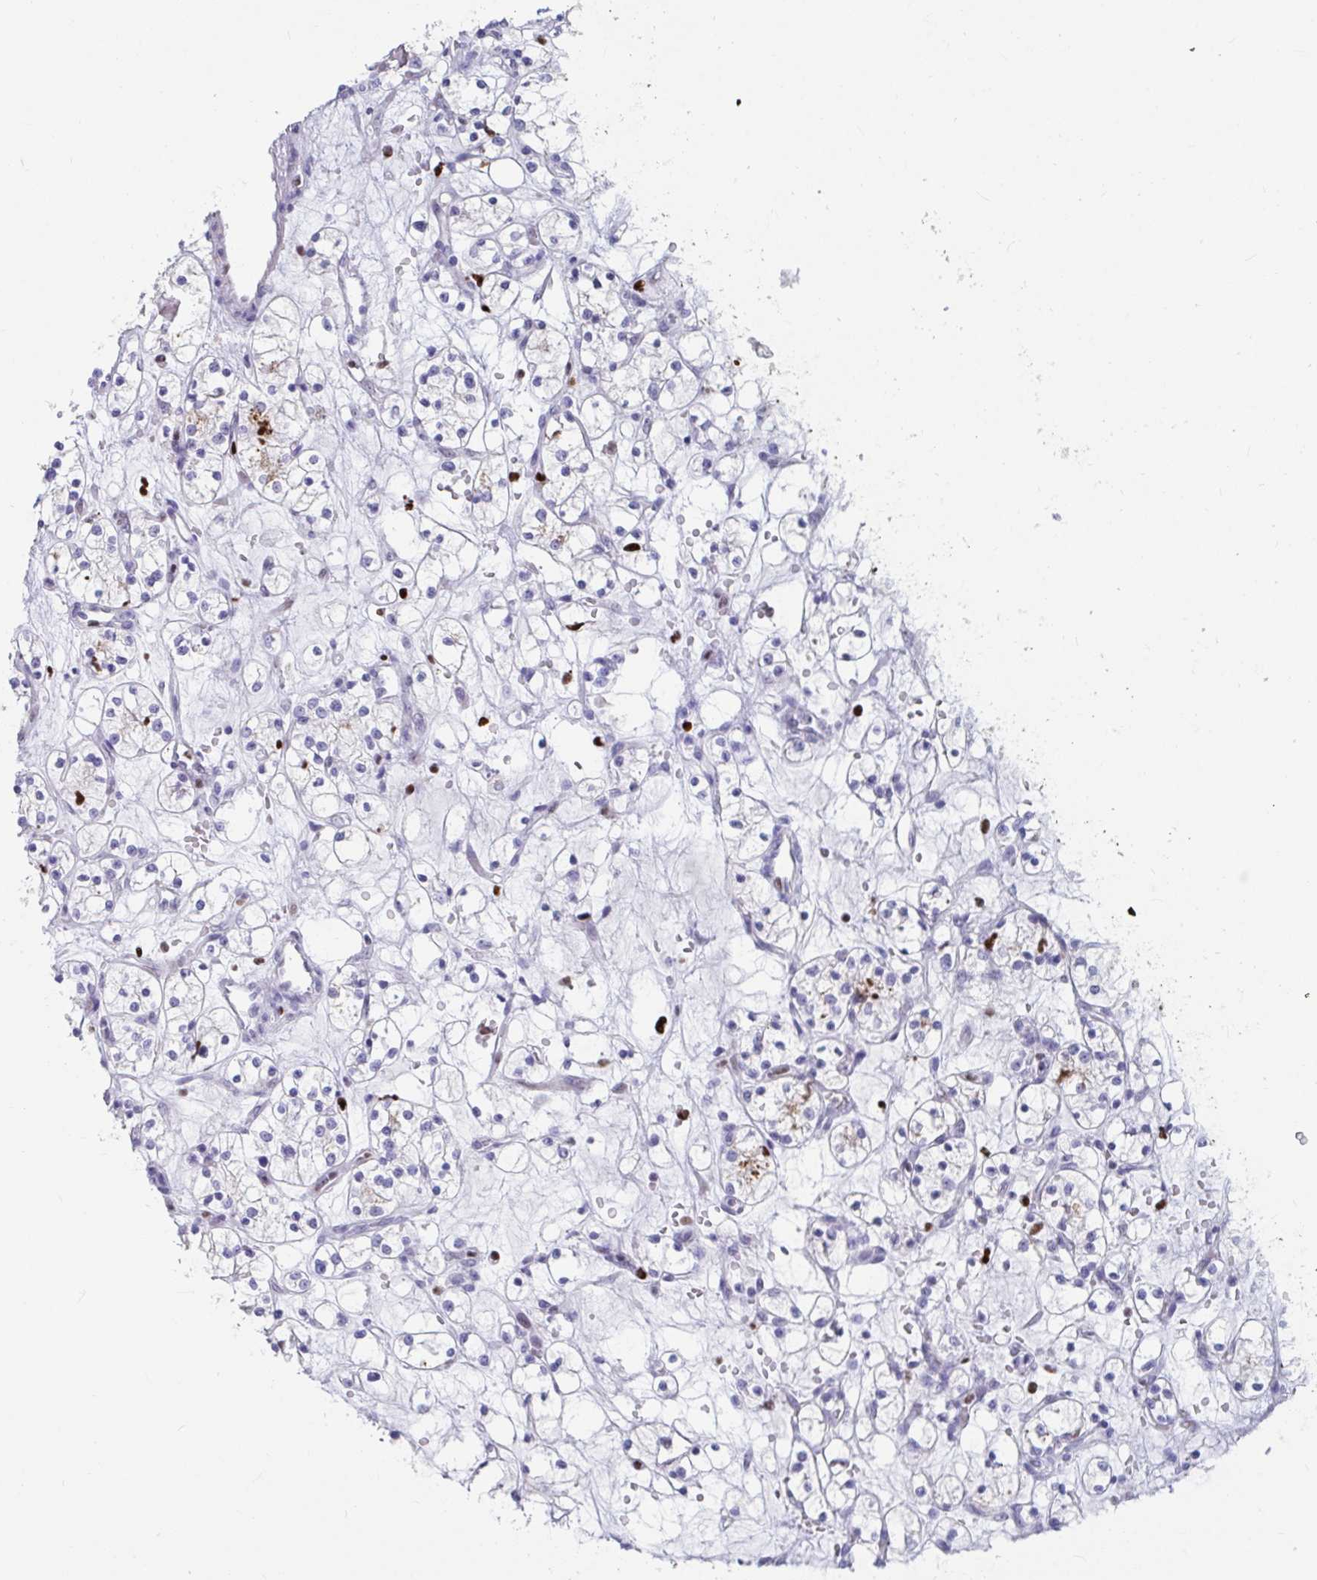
{"staining": {"intensity": "negative", "quantity": "none", "location": "none"}, "tissue": "renal cancer", "cell_type": "Tumor cells", "image_type": "cancer", "snomed": [{"axis": "morphology", "description": "Adenocarcinoma, NOS"}, {"axis": "topography", "description": "Kidney"}], "caption": "An IHC histopathology image of renal cancer is shown. There is no staining in tumor cells of renal cancer.", "gene": "ZNF586", "patient": {"sex": "female", "age": 60}}